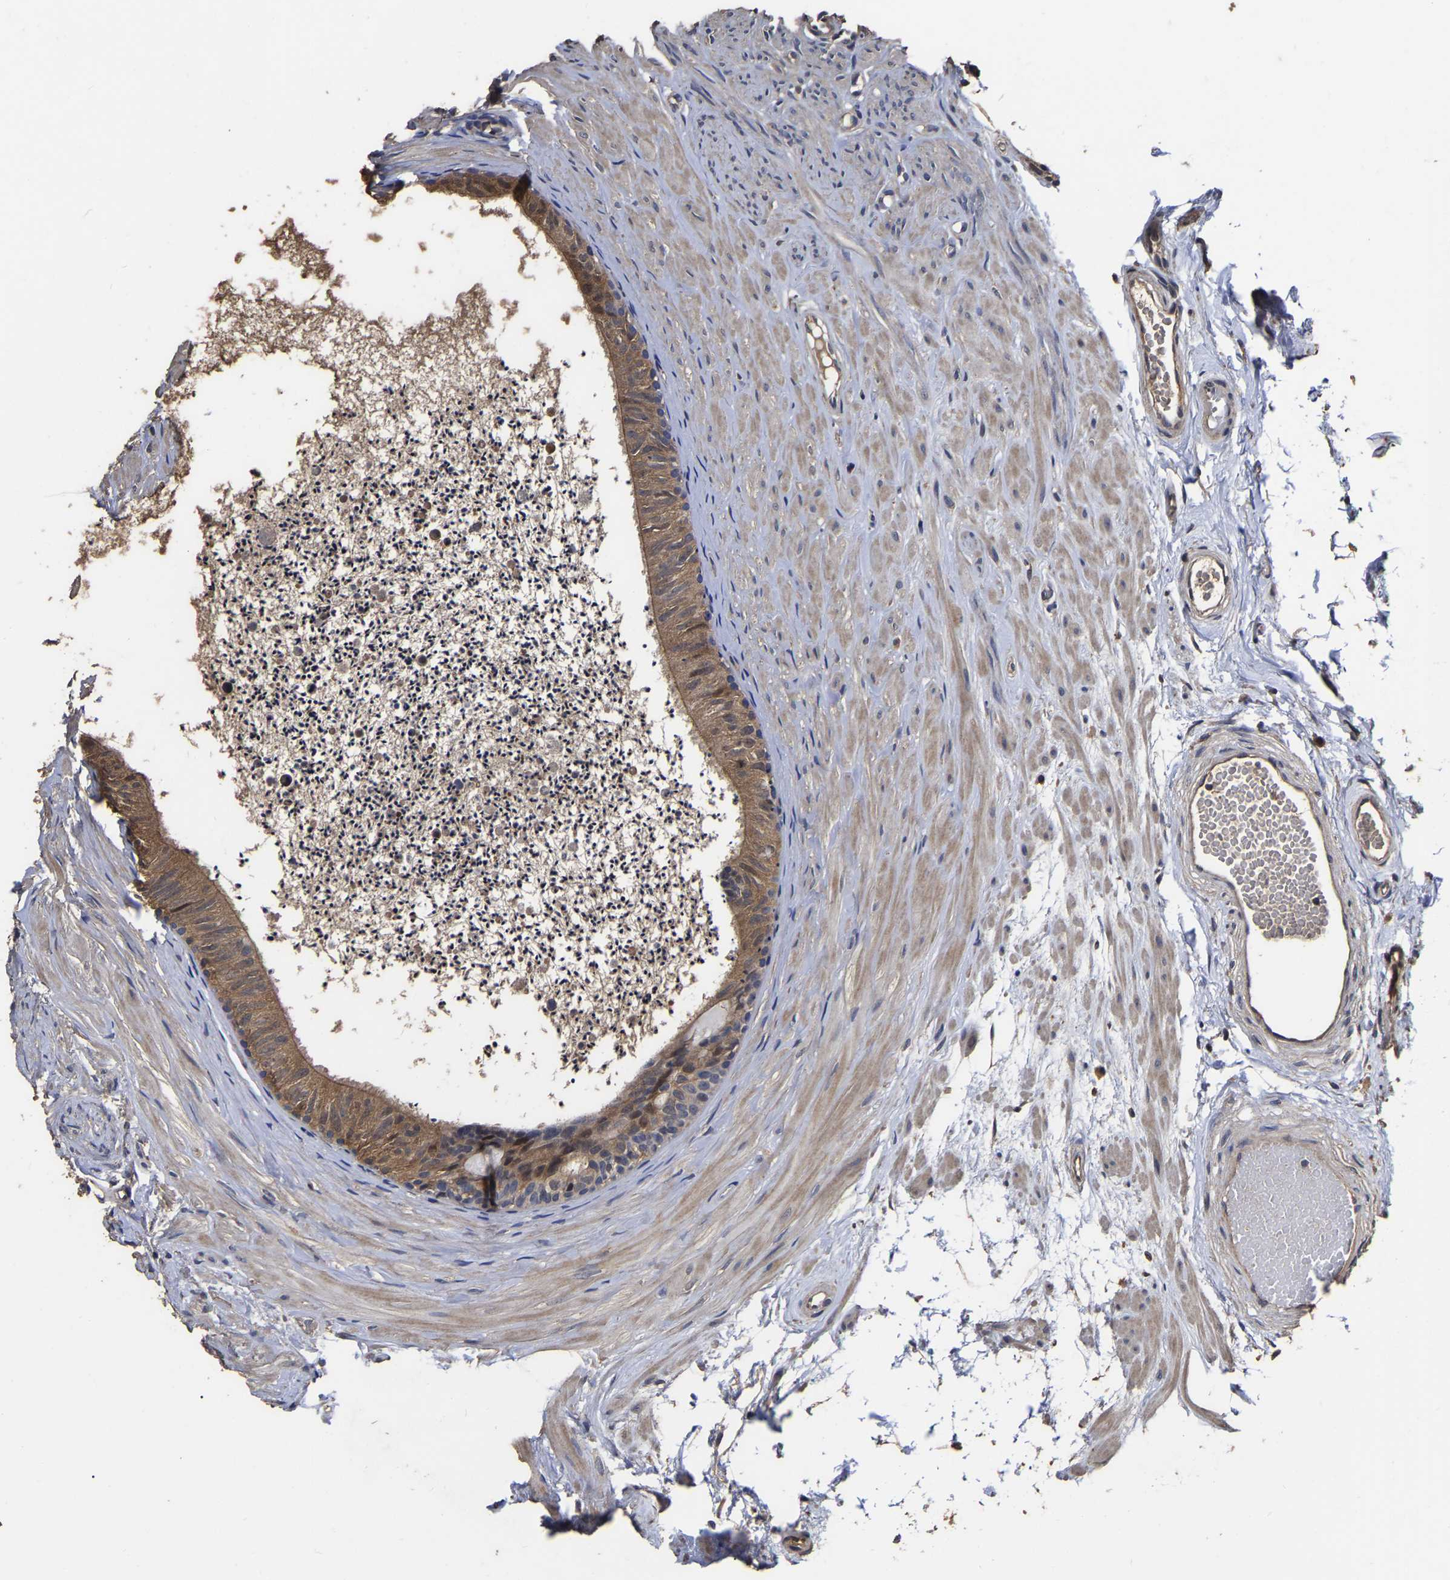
{"staining": {"intensity": "moderate", "quantity": ">75%", "location": "cytoplasmic/membranous"}, "tissue": "epididymis", "cell_type": "Glandular cells", "image_type": "normal", "snomed": [{"axis": "morphology", "description": "Normal tissue, NOS"}, {"axis": "topography", "description": "Epididymis"}], "caption": "Epididymis was stained to show a protein in brown. There is medium levels of moderate cytoplasmic/membranous staining in approximately >75% of glandular cells. (IHC, brightfield microscopy, high magnification).", "gene": "STK32C", "patient": {"sex": "male", "age": 56}}